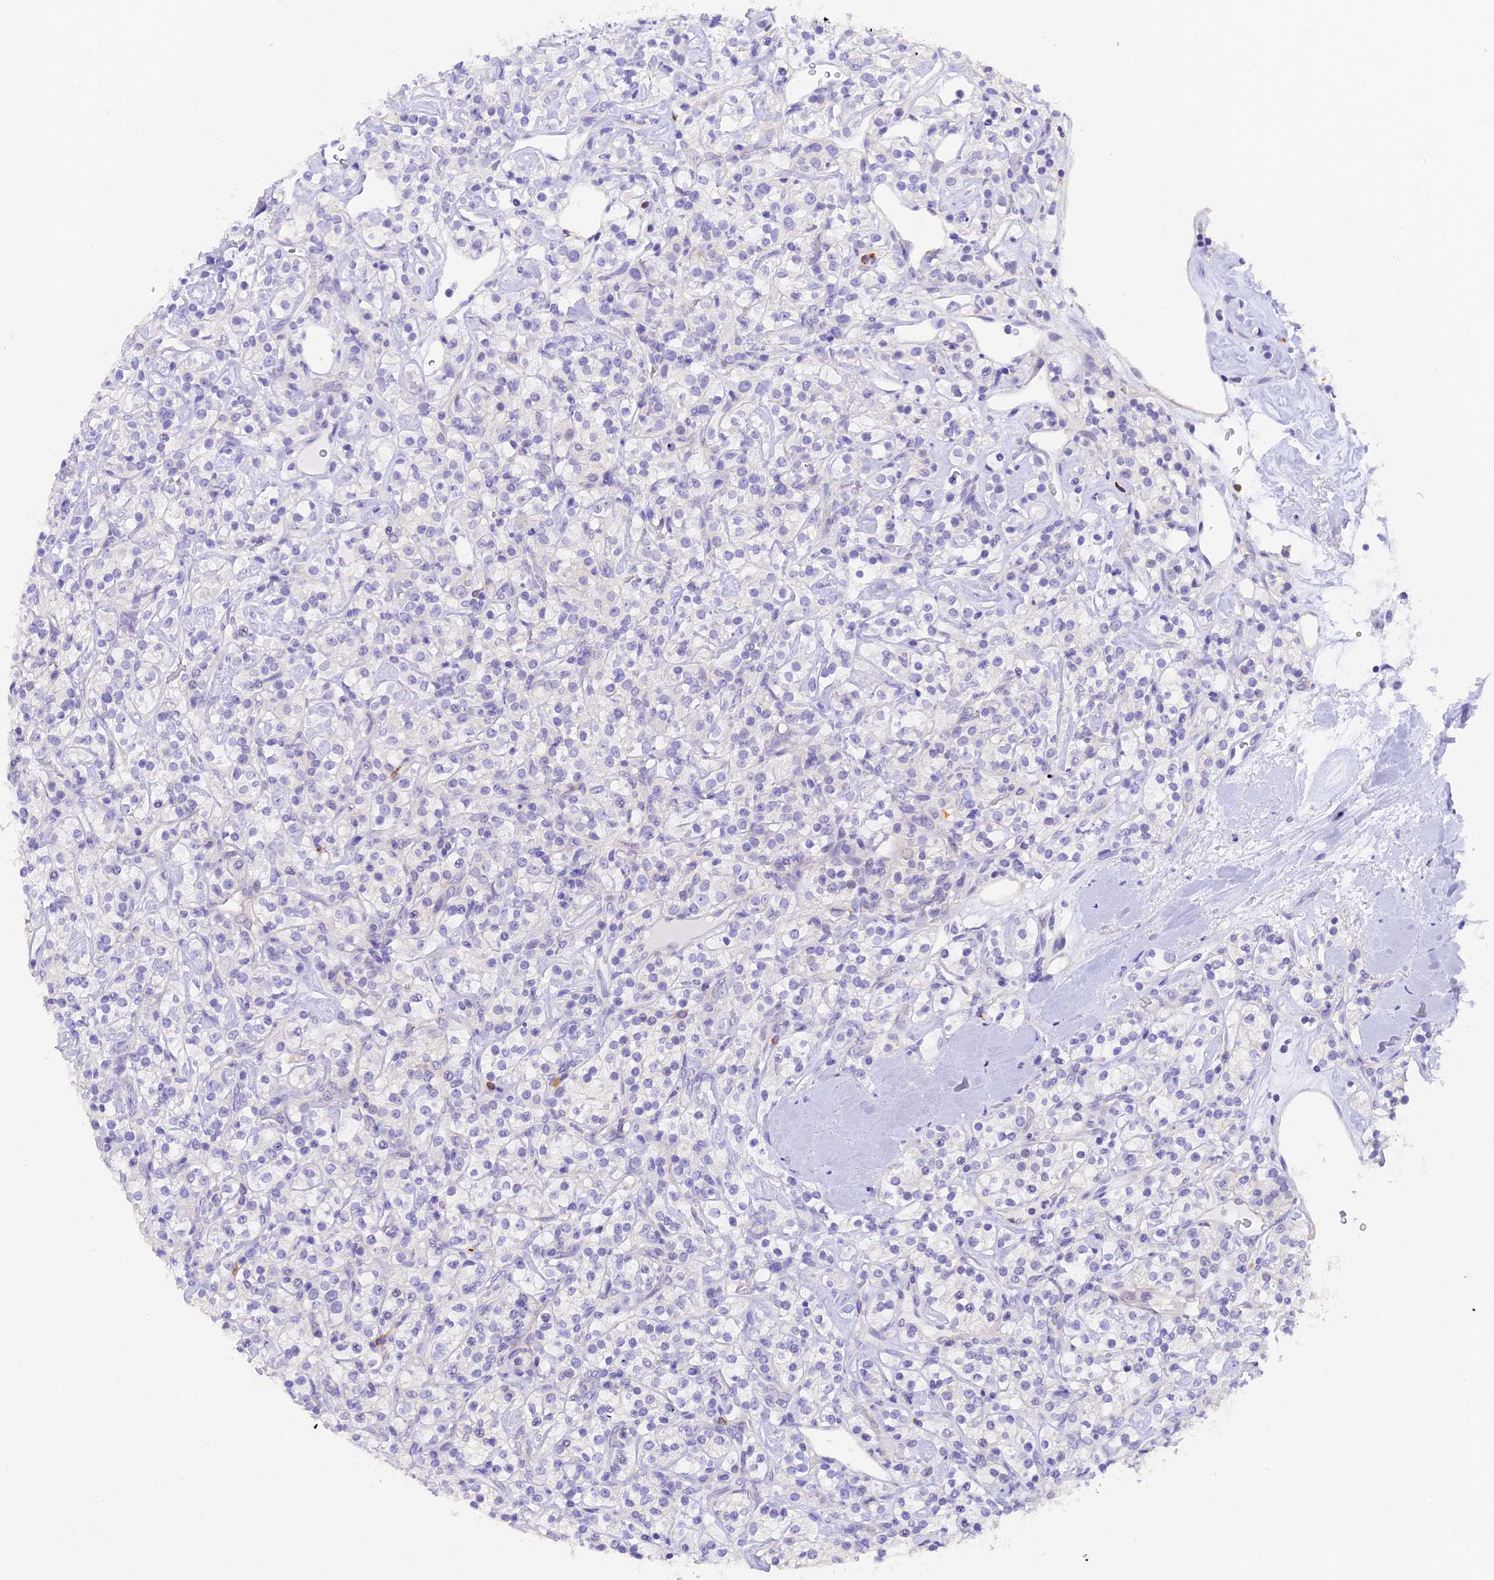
{"staining": {"intensity": "negative", "quantity": "none", "location": "none"}, "tissue": "renal cancer", "cell_type": "Tumor cells", "image_type": "cancer", "snomed": [{"axis": "morphology", "description": "Adenocarcinoma, NOS"}, {"axis": "topography", "description": "Kidney"}], "caption": "Immunohistochemistry of human renal cancer (adenocarcinoma) displays no staining in tumor cells.", "gene": "COL6A5", "patient": {"sex": "male", "age": 77}}